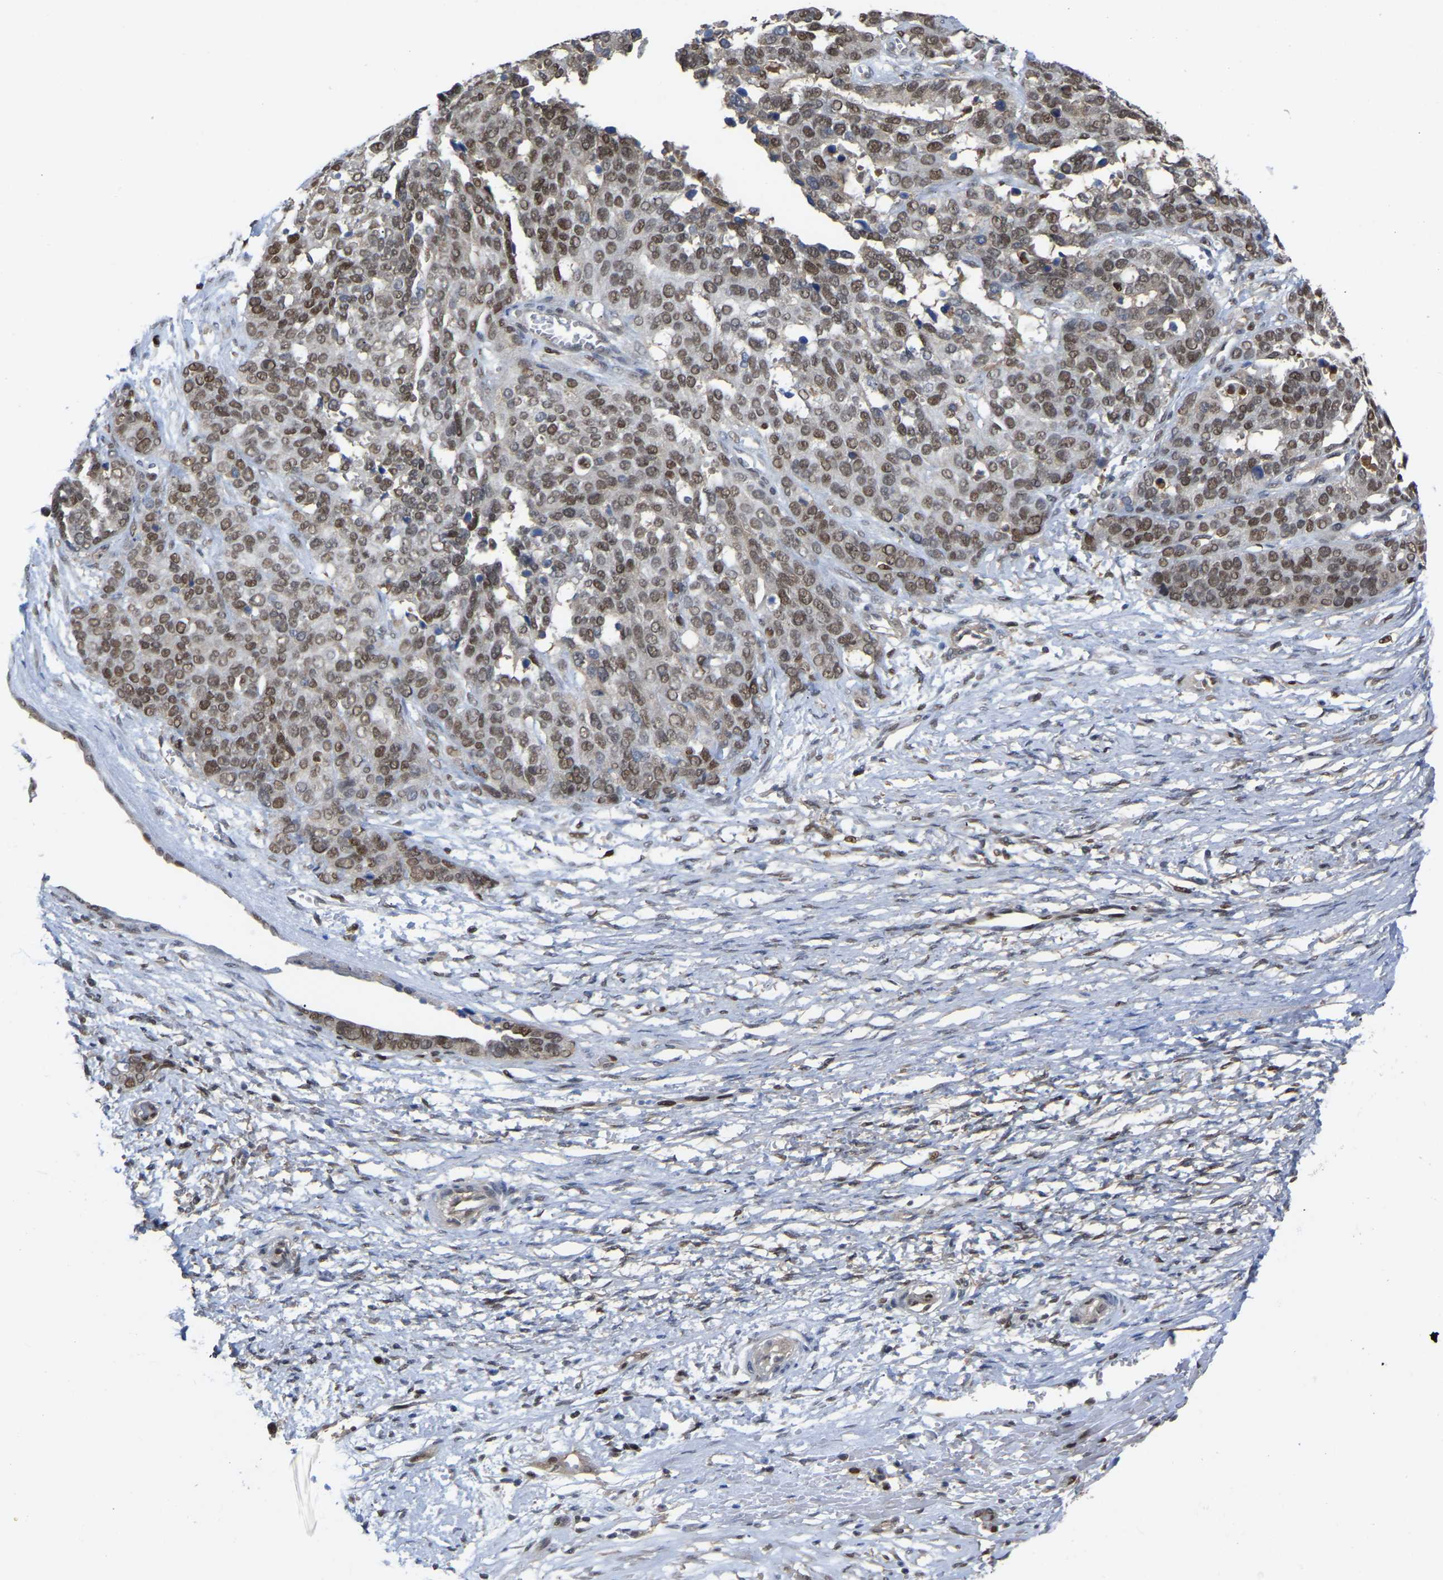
{"staining": {"intensity": "moderate", "quantity": ">75%", "location": "nuclear"}, "tissue": "ovarian cancer", "cell_type": "Tumor cells", "image_type": "cancer", "snomed": [{"axis": "morphology", "description": "Cystadenocarcinoma, serous, NOS"}, {"axis": "topography", "description": "Ovary"}], "caption": "A micrograph of human ovarian cancer stained for a protein exhibits moderate nuclear brown staining in tumor cells.", "gene": "KLRG2", "patient": {"sex": "female", "age": 44}}